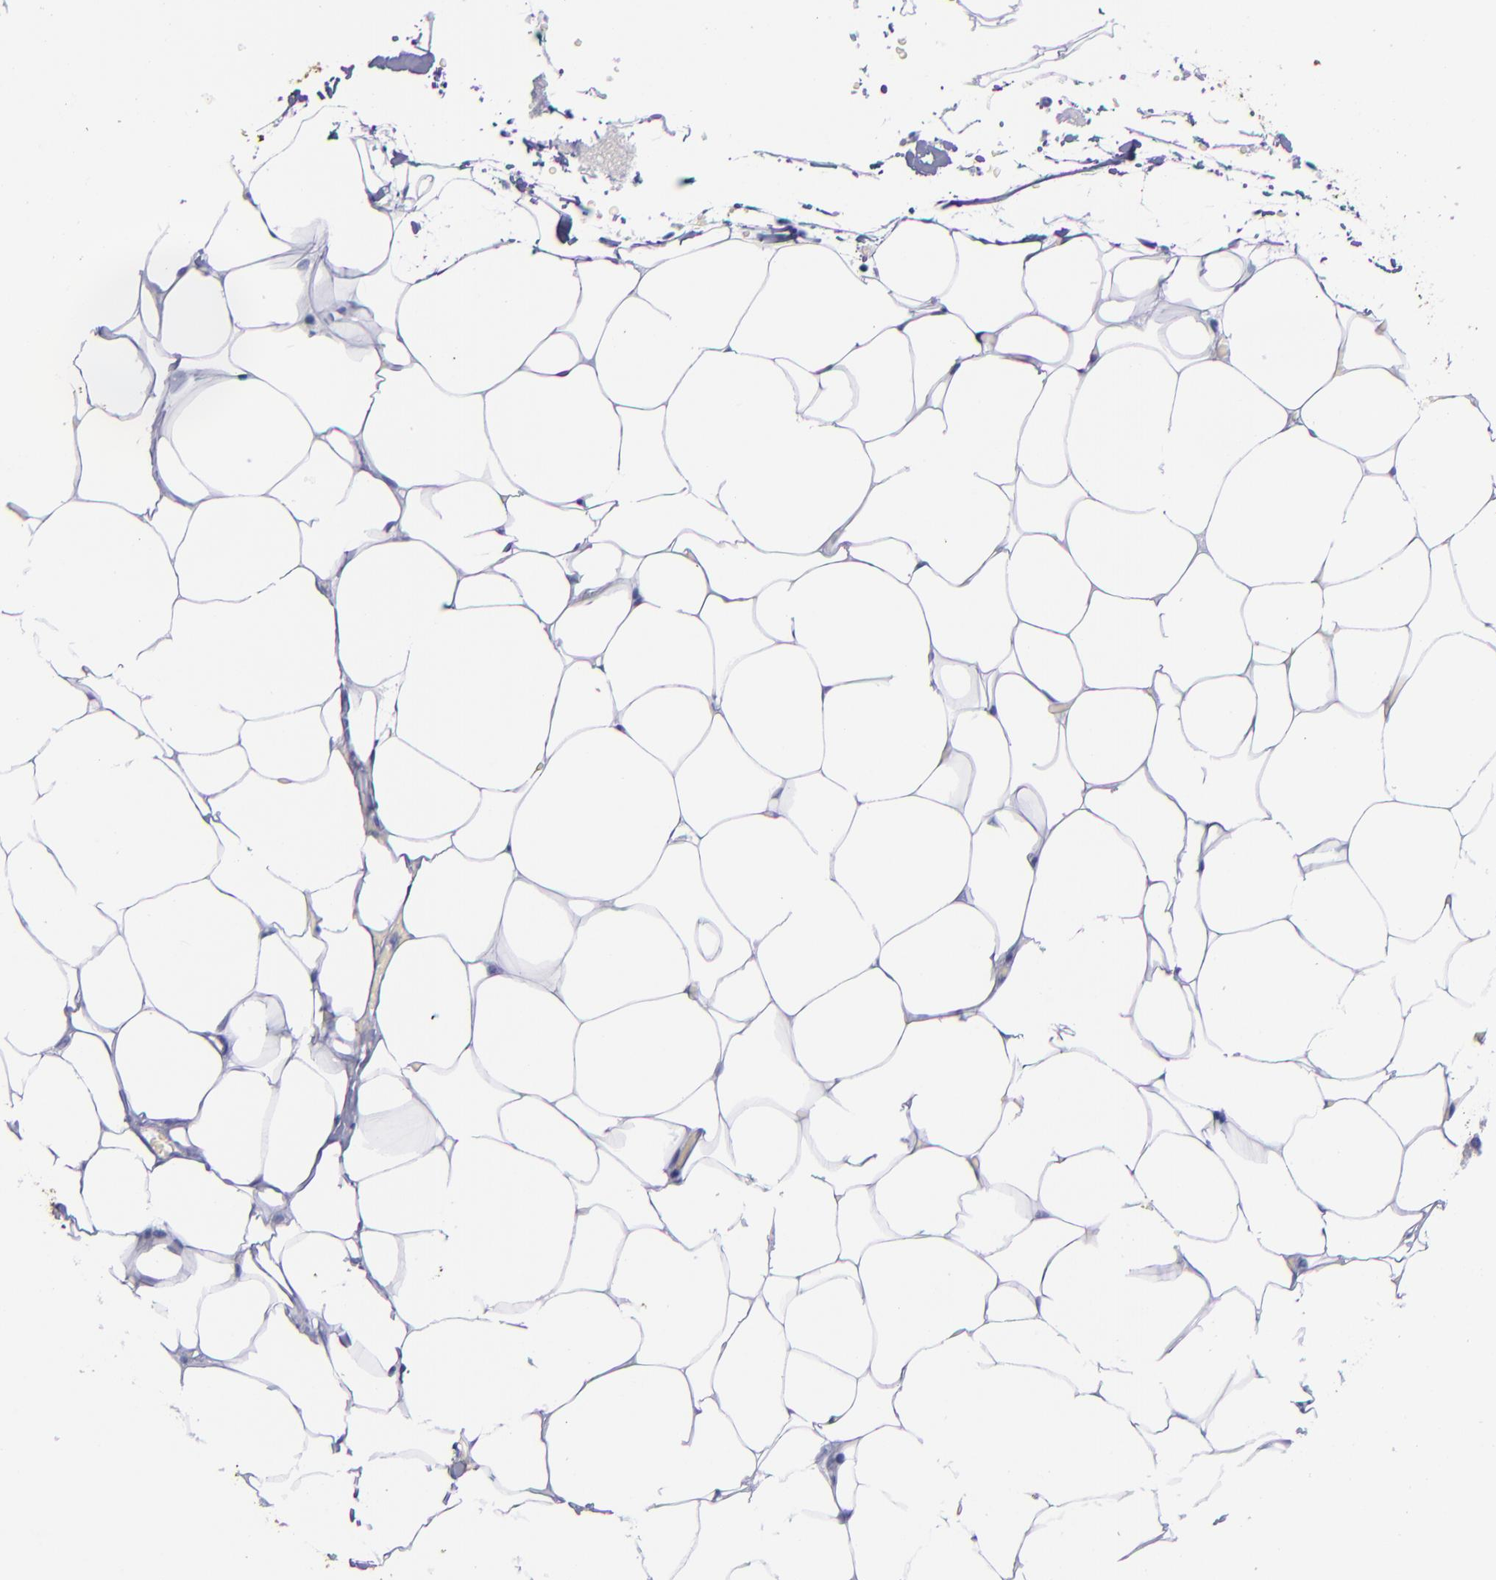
{"staining": {"intensity": "negative", "quantity": "none", "location": "none"}, "tissue": "adrenal gland", "cell_type": "Glandular cells", "image_type": "normal", "snomed": [{"axis": "morphology", "description": "Normal tissue, NOS"}, {"axis": "topography", "description": "Adrenal gland"}], "caption": "Human adrenal gland stained for a protein using immunohistochemistry (IHC) demonstrates no staining in glandular cells.", "gene": "SV2A", "patient": {"sex": "male", "age": 35}}